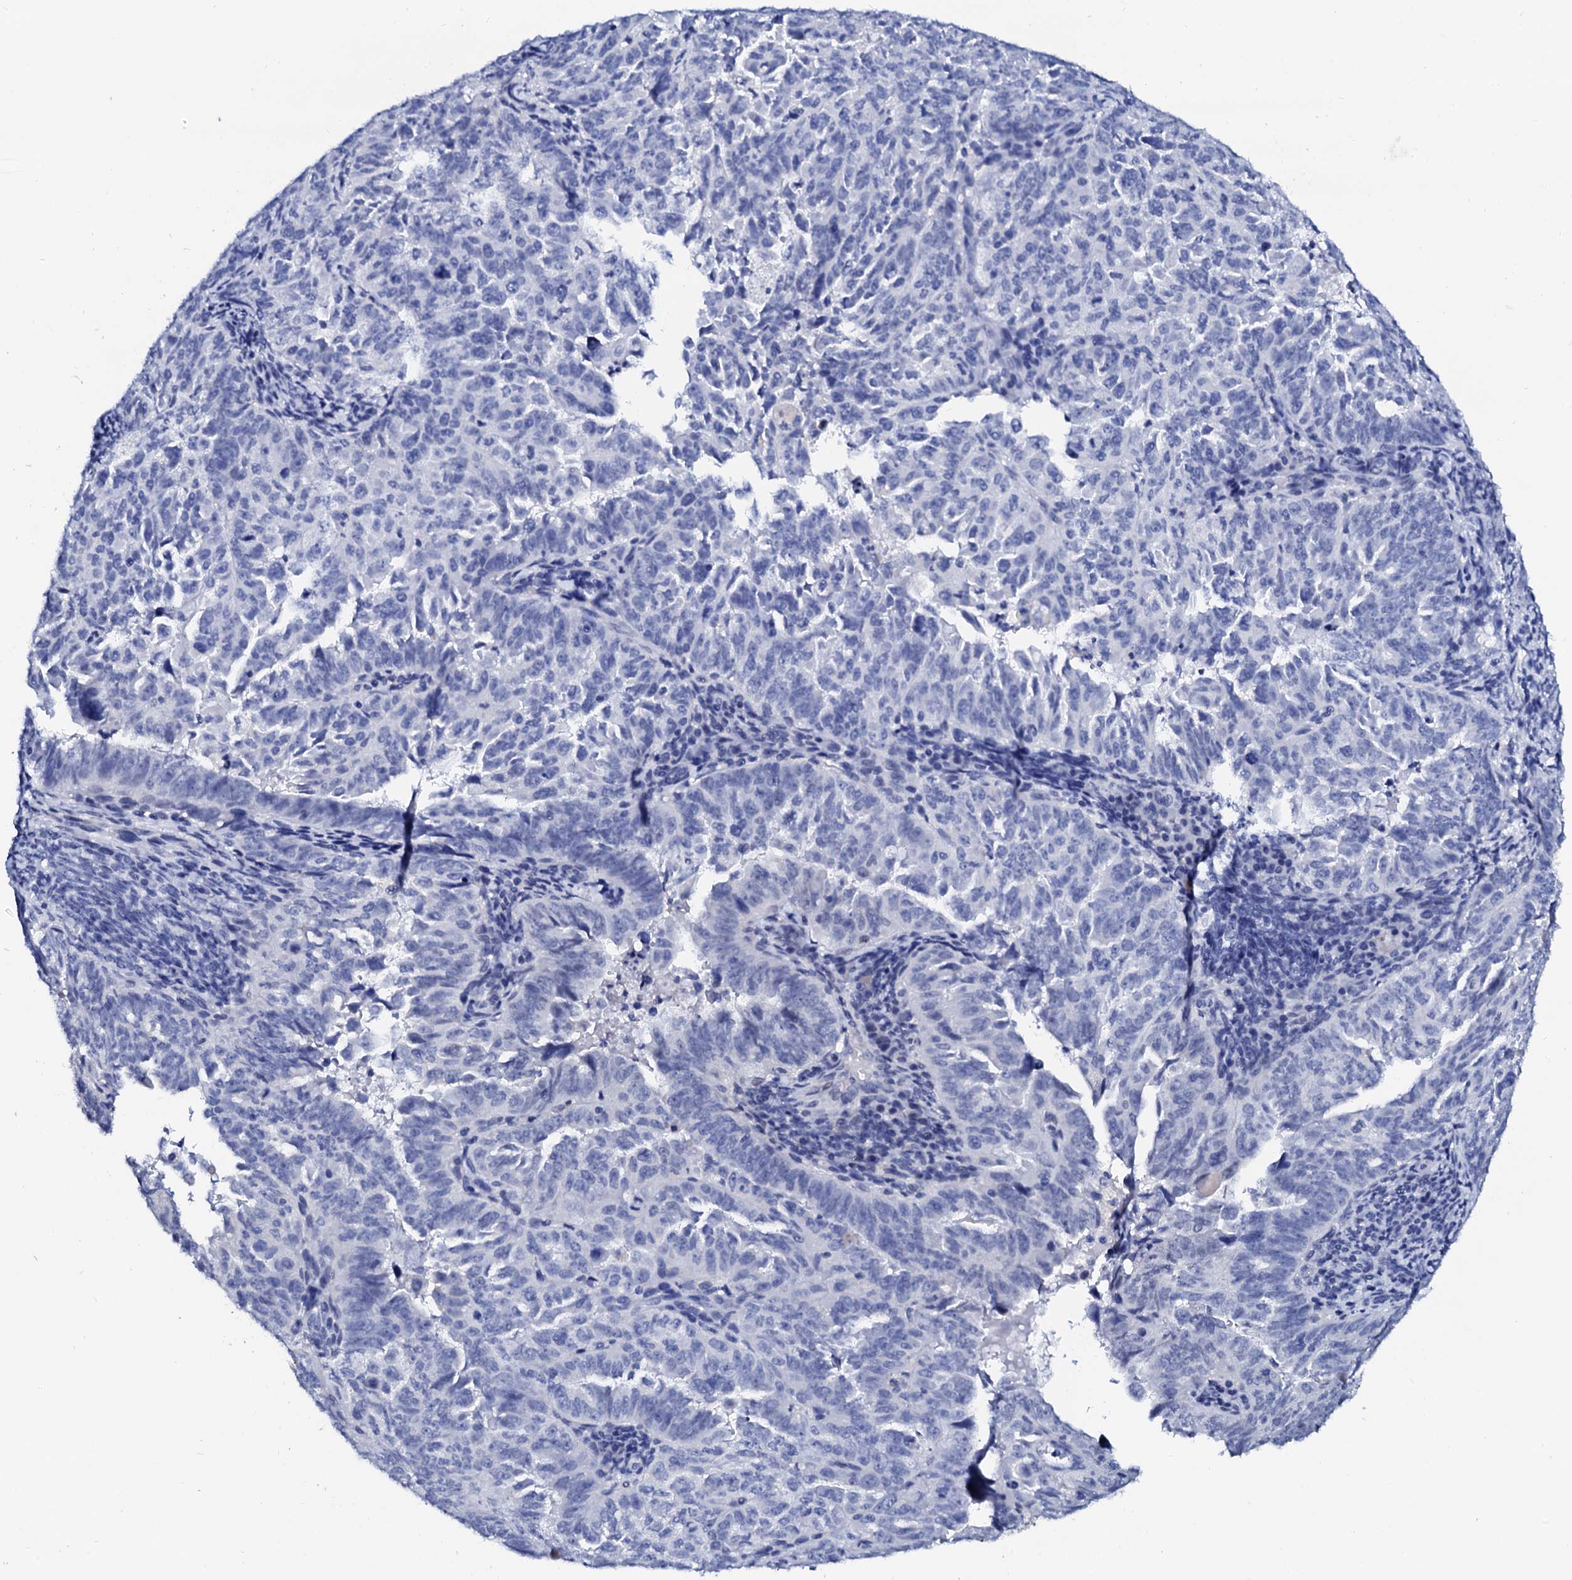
{"staining": {"intensity": "negative", "quantity": "none", "location": "none"}, "tissue": "endometrial cancer", "cell_type": "Tumor cells", "image_type": "cancer", "snomed": [{"axis": "morphology", "description": "Adenocarcinoma, NOS"}, {"axis": "topography", "description": "Endometrium"}], "caption": "The photomicrograph displays no staining of tumor cells in endometrial adenocarcinoma.", "gene": "SPATA19", "patient": {"sex": "female", "age": 65}}